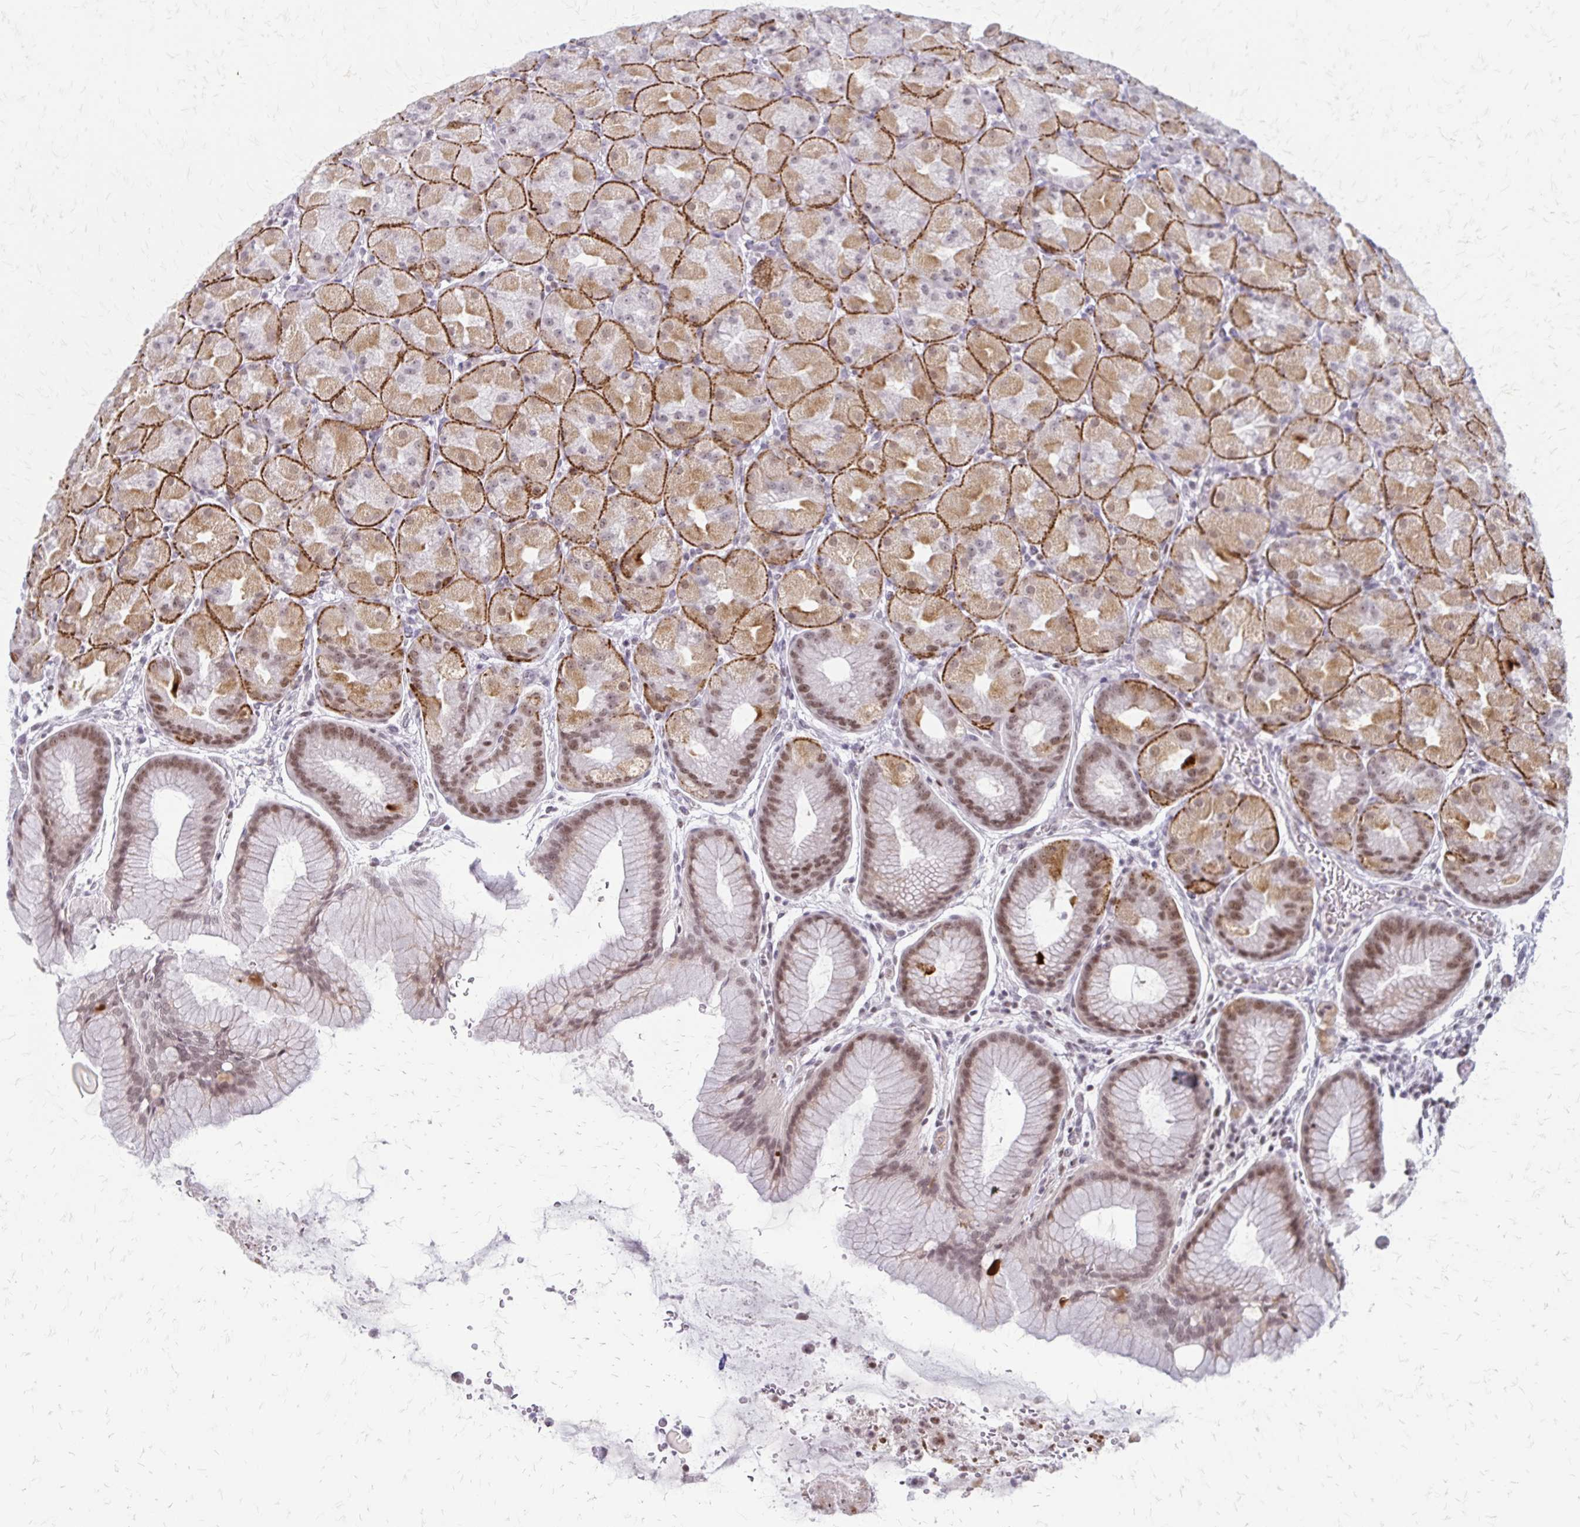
{"staining": {"intensity": "moderate", "quantity": ">75%", "location": "cytoplasmic/membranous,nuclear"}, "tissue": "stomach", "cell_type": "Glandular cells", "image_type": "normal", "snomed": [{"axis": "morphology", "description": "Normal tissue, NOS"}, {"axis": "topography", "description": "Stomach, upper"}, {"axis": "topography", "description": "Stomach"}], "caption": "Immunohistochemical staining of normal human stomach shows >75% levels of moderate cytoplasmic/membranous,nuclear protein expression in approximately >75% of glandular cells. Immunohistochemistry stains the protein of interest in brown and the nuclei are stained blue.", "gene": "EED", "patient": {"sex": "male", "age": 48}}